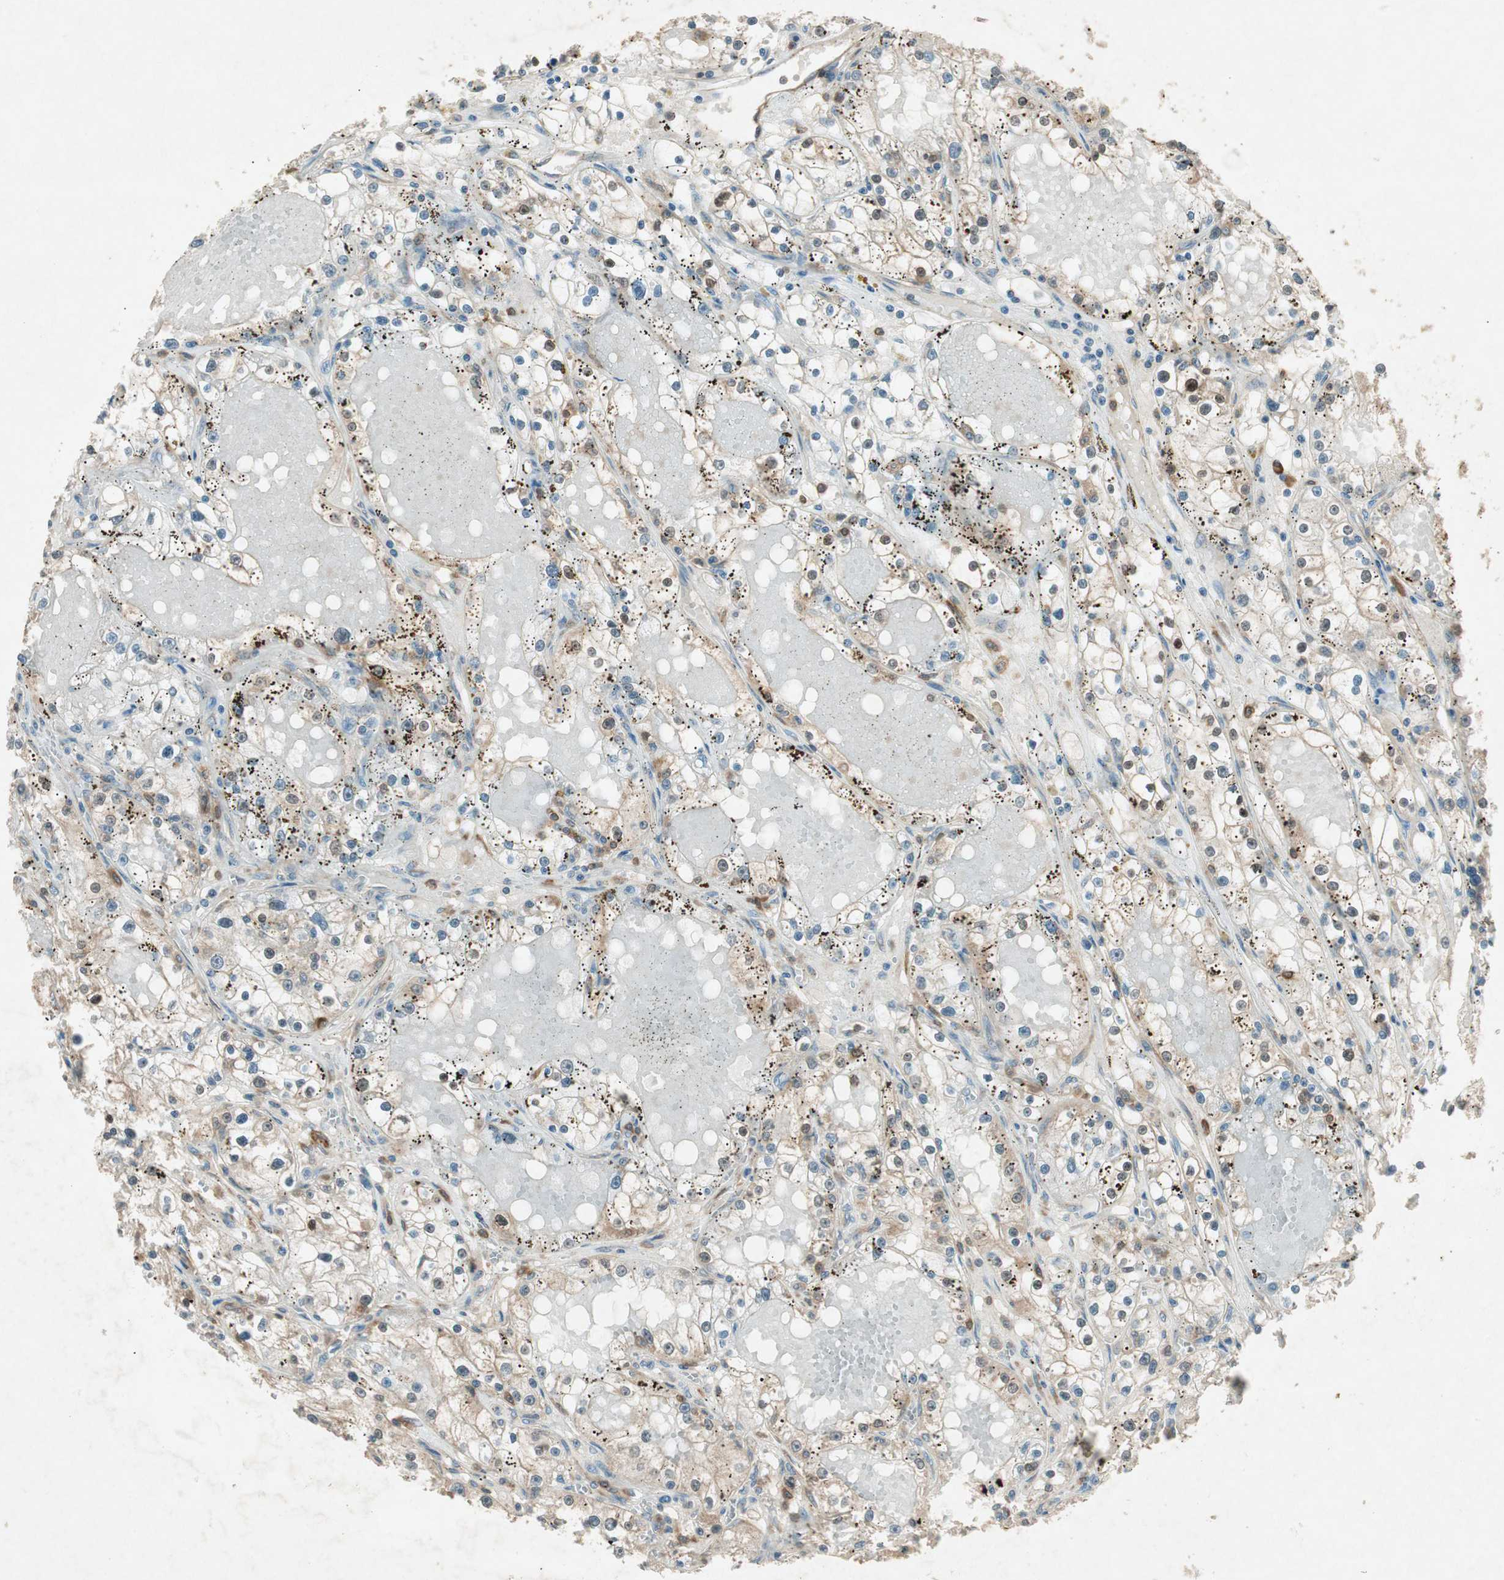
{"staining": {"intensity": "weak", "quantity": "25%-75%", "location": "cytoplasmic/membranous,nuclear"}, "tissue": "renal cancer", "cell_type": "Tumor cells", "image_type": "cancer", "snomed": [{"axis": "morphology", "description": "Adenocarcinoma, NOS"}, {"axis": "topography", "description": "Kidney"}], "caption": "Renal adenocarcinoma stained for a protein (brown) exhibits weak cytoplasmic/membranous and nuclear positive staining in about 25%-75% of tumor cells.", "gene": "CHADL", "patient": {"sex": "male", "age": 56}}